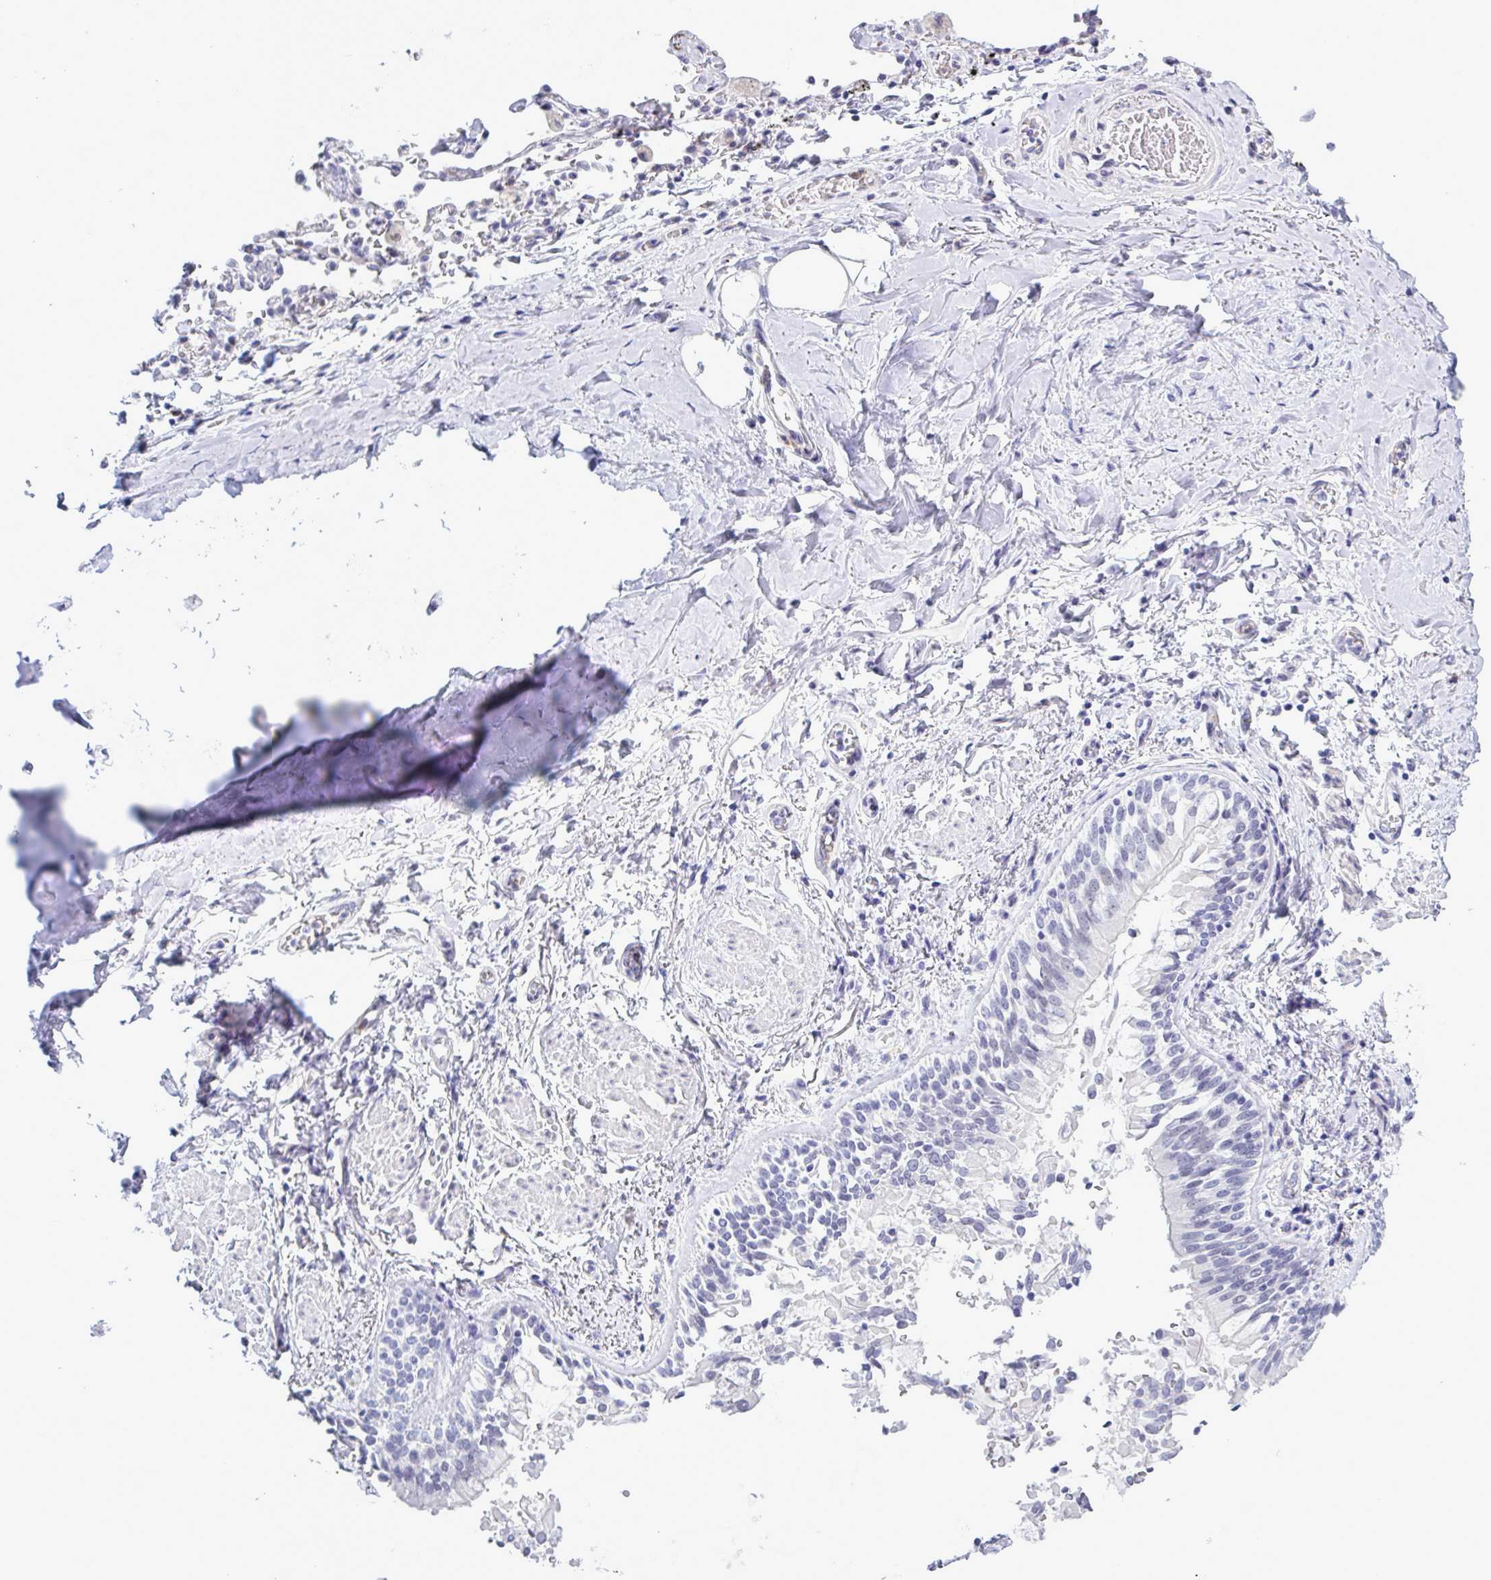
{"staining": {"intensity": "negative", "quantity": "none", "location": "none"}, "tissue": "adipose tissue", "cell_type": "Adipocytes", "image_type": "normal", "snomed": [{"axis": "morphology", "description": "Normal tissue, NOS"}, {"axis": "morphology", "description": "Degeneration, NOS"}, {"axis": "topography", "description": "Cartilage tissue"}, {"axis": "topography", "description": "Lung"}], "caption": "Immunohistochemical staining of normal adipose tissue displays no significant expression in adipocytes.", "gene": "MFSD4A", "patient": {"sex": "female", "age": 61}}